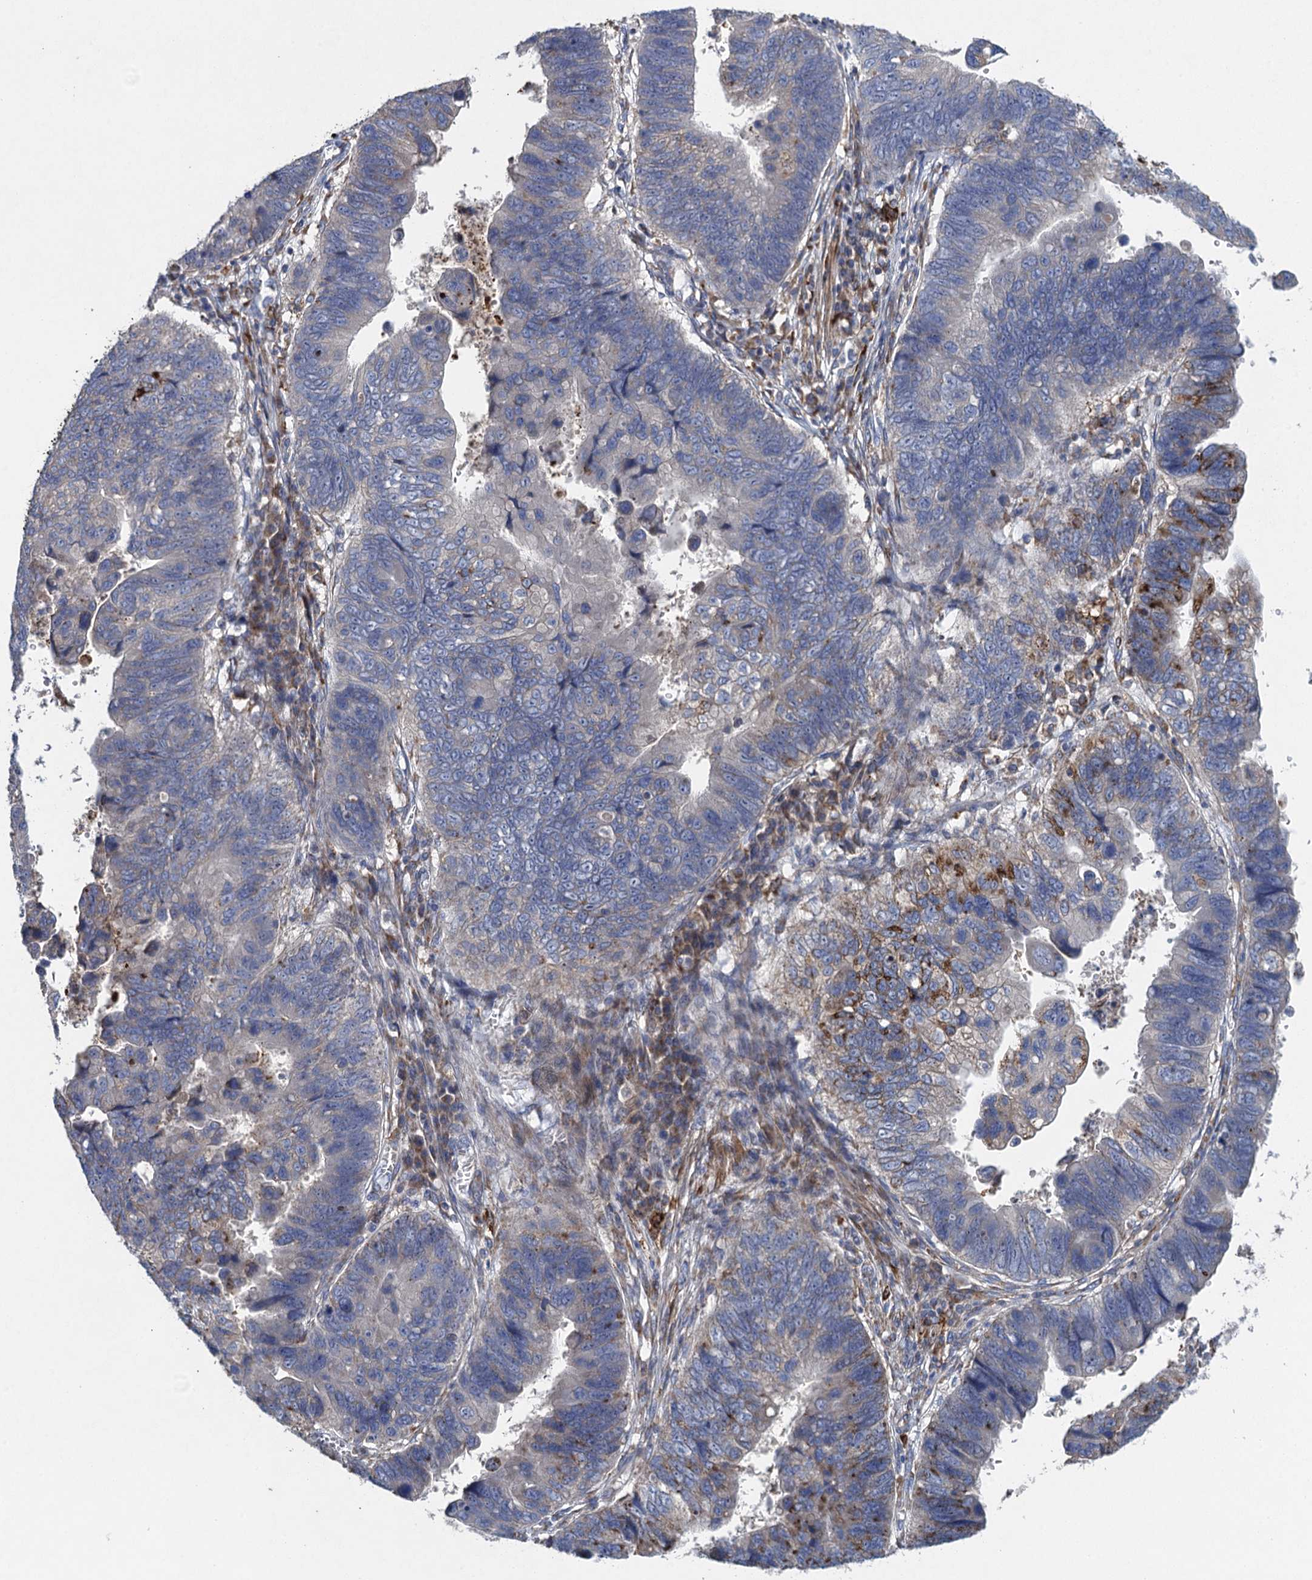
{"staining": {"intensity": "moderate", "quantity": "<25%", "location": "cytoplasmic/membranous"}, "tissue": "stomach cancer", "cell_type": "Tumor cells", "image_type": "cancer", "snomed": [{"axis": "morphology", "description": "Adenocarcinoma, NOS"}, {"axis": "topography", "description": "Stomach"}], "caption": "Immunohistochemistry (IHC) micrograph of neoplastic tissue: adenocarcinoma (stomach) stained using IHC exhibits low levels of moderate protein expression localized specifically in the cytoplasmic/membranous of tumor cells, appearing as a cytoplasmic/membranous brown color.", "gene": "TXNDC11", "patient": {"sex": "male", "age": 59}}